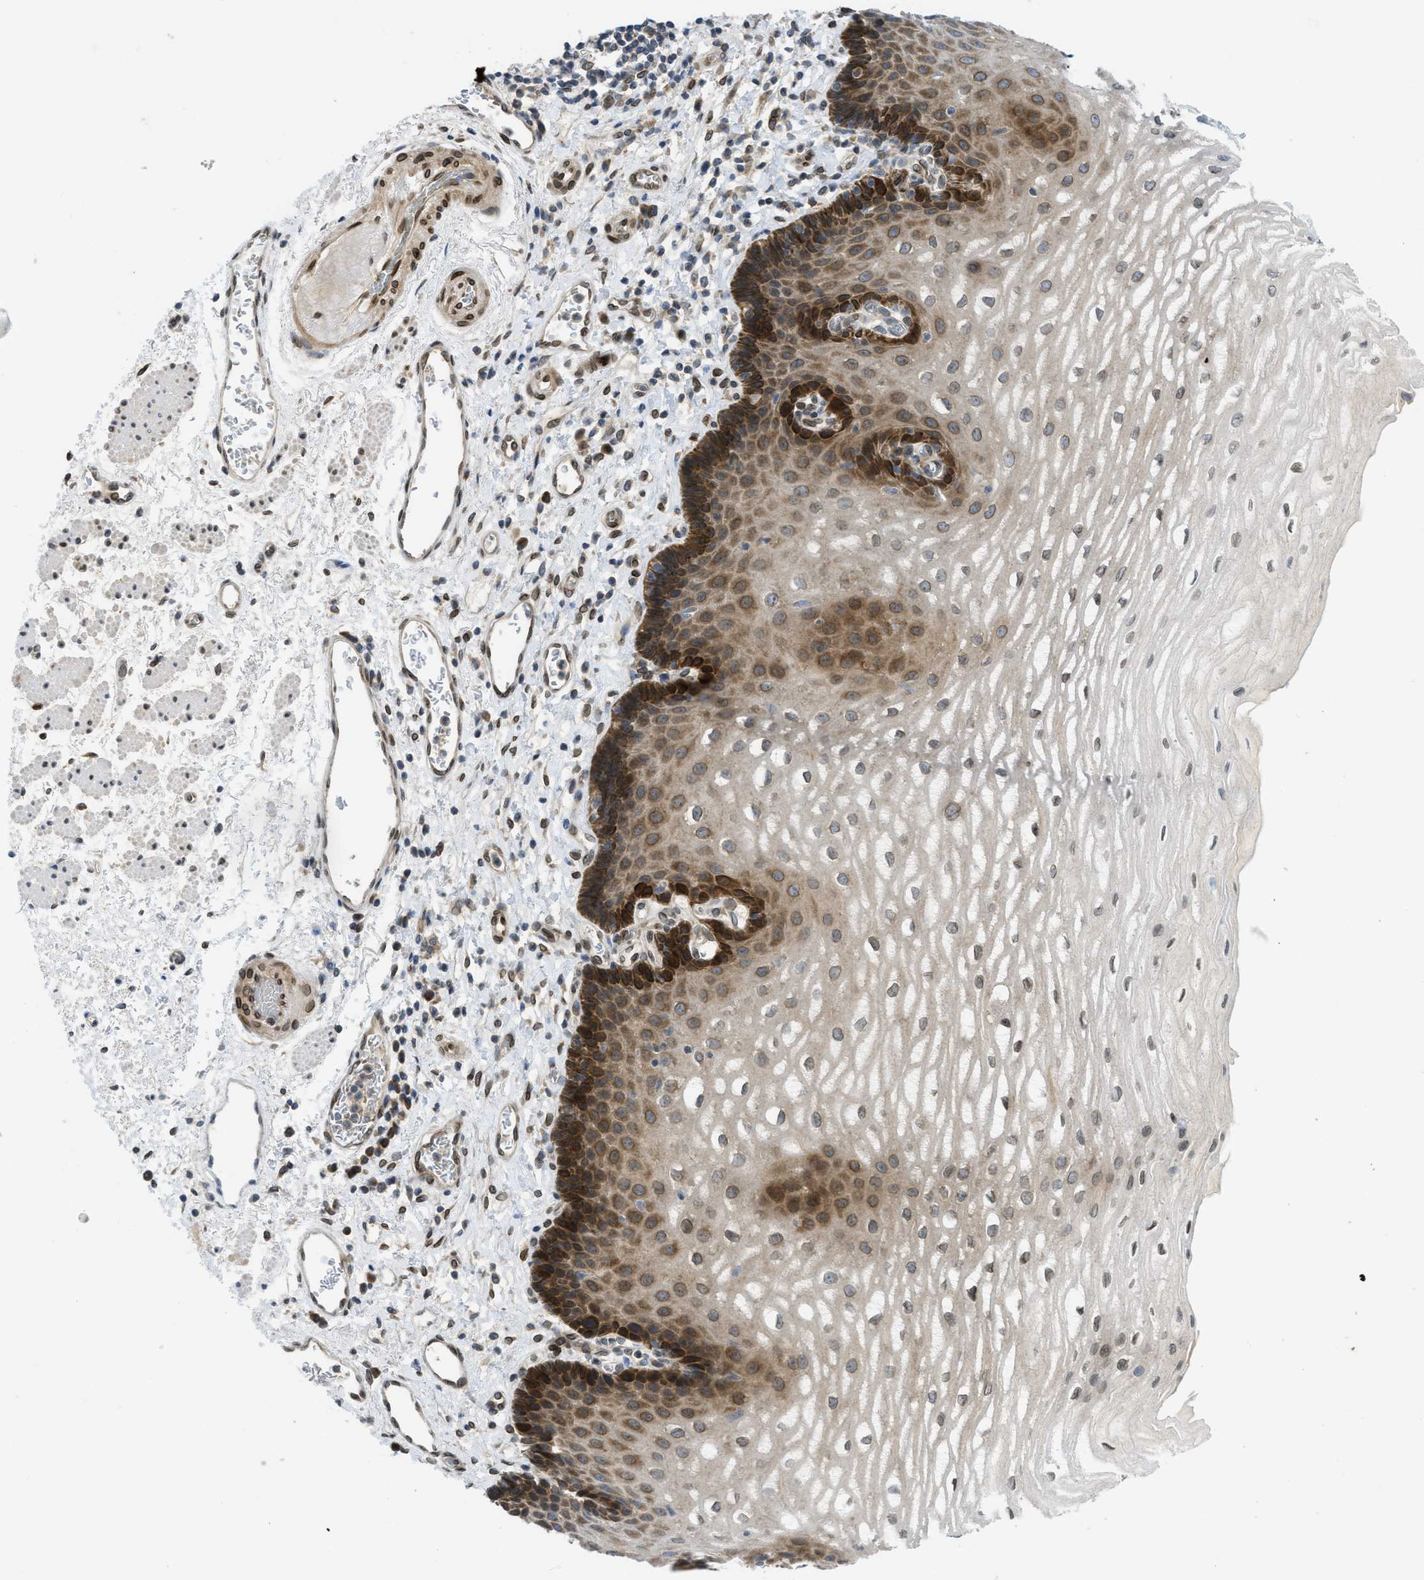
{"staining": {"intensity": "strong", "quantity": "25%-75%", "location": "cytoplasmic/membranous,nuclear"}, "tissue": "esophagus", "cell_type": "Squamous epithelial cells", "image_type": "normal", "snomed": [{"axis": "morphology", "description": "Normal tissue, NOS"}, {"axis": "topography", "description": "Esophagus"}], "caption": "IHC image of unremarkable esophagus stained for a protein (brown), which demonstrates high levels of strong cytoplasmic/membranous,nuclear staining in approximately 25%-75% of squamous epithelial cells.", "gene": "EIF2AK3", "patient": {"sex": "male", "age": 54}}